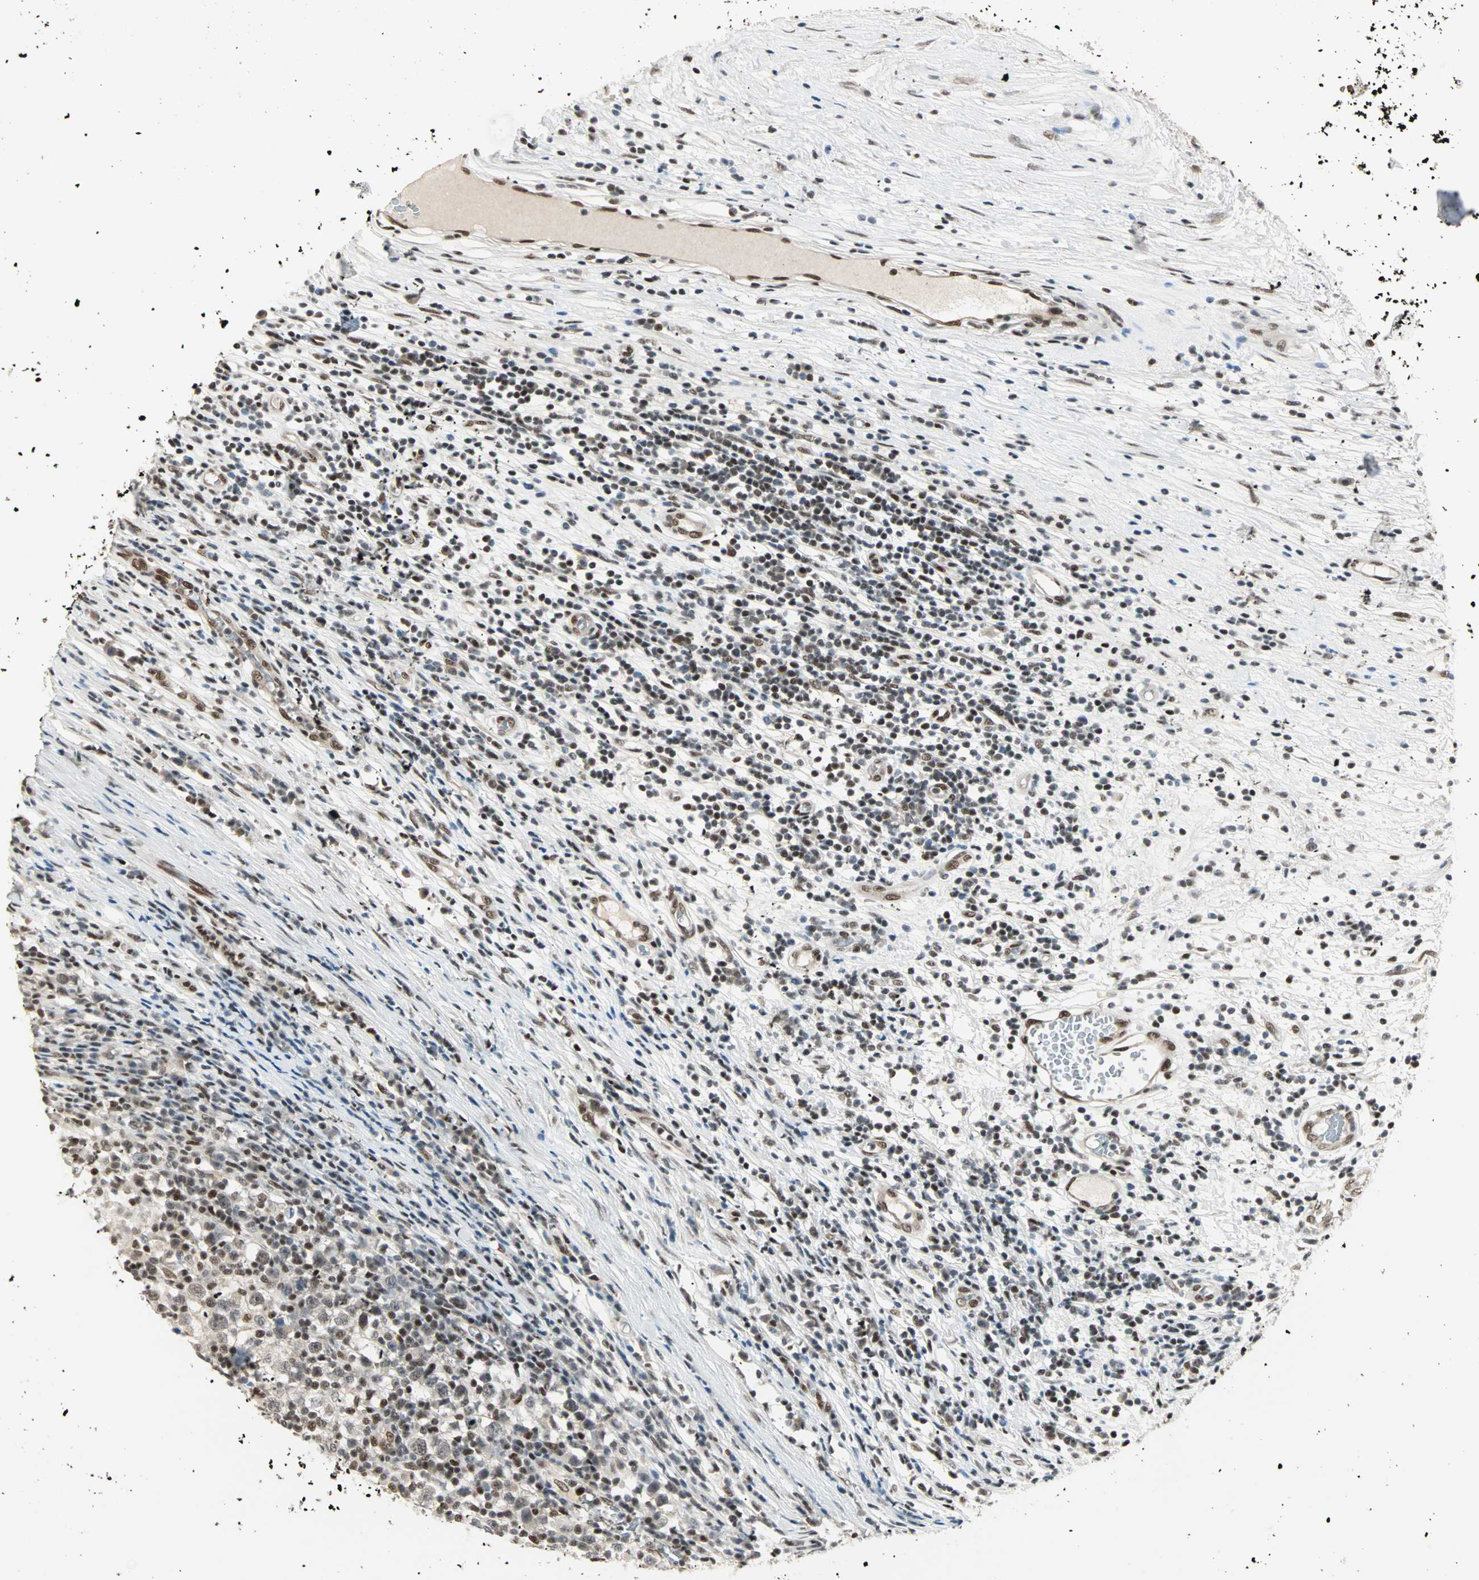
{"staining": {"intensity": "weak", "quantity": "25%-75%", "location": "nuclear"}, "tissue": "testis cancer", "cell_type": "Tumor cells", "image_type": "cancer", "snomed": [{"axis": "morphology", "description": "Seminoma, NOS"}, {"axis": "topography", "description": "Testis"}], "caption": "Immunohistochemical staining of testis cancer displays low levels of weak nuclear expression in approximately 25%-75% of tumor cells. The staining was performed using DAB (3,3'-diaminobenzidine) to visualize the protein expression in brown, while the nuclei were stained in blue with hematoxylin (Magnification: 20x).", "gene": "BLM", "patient": {"sex": "male", "age": 65}}